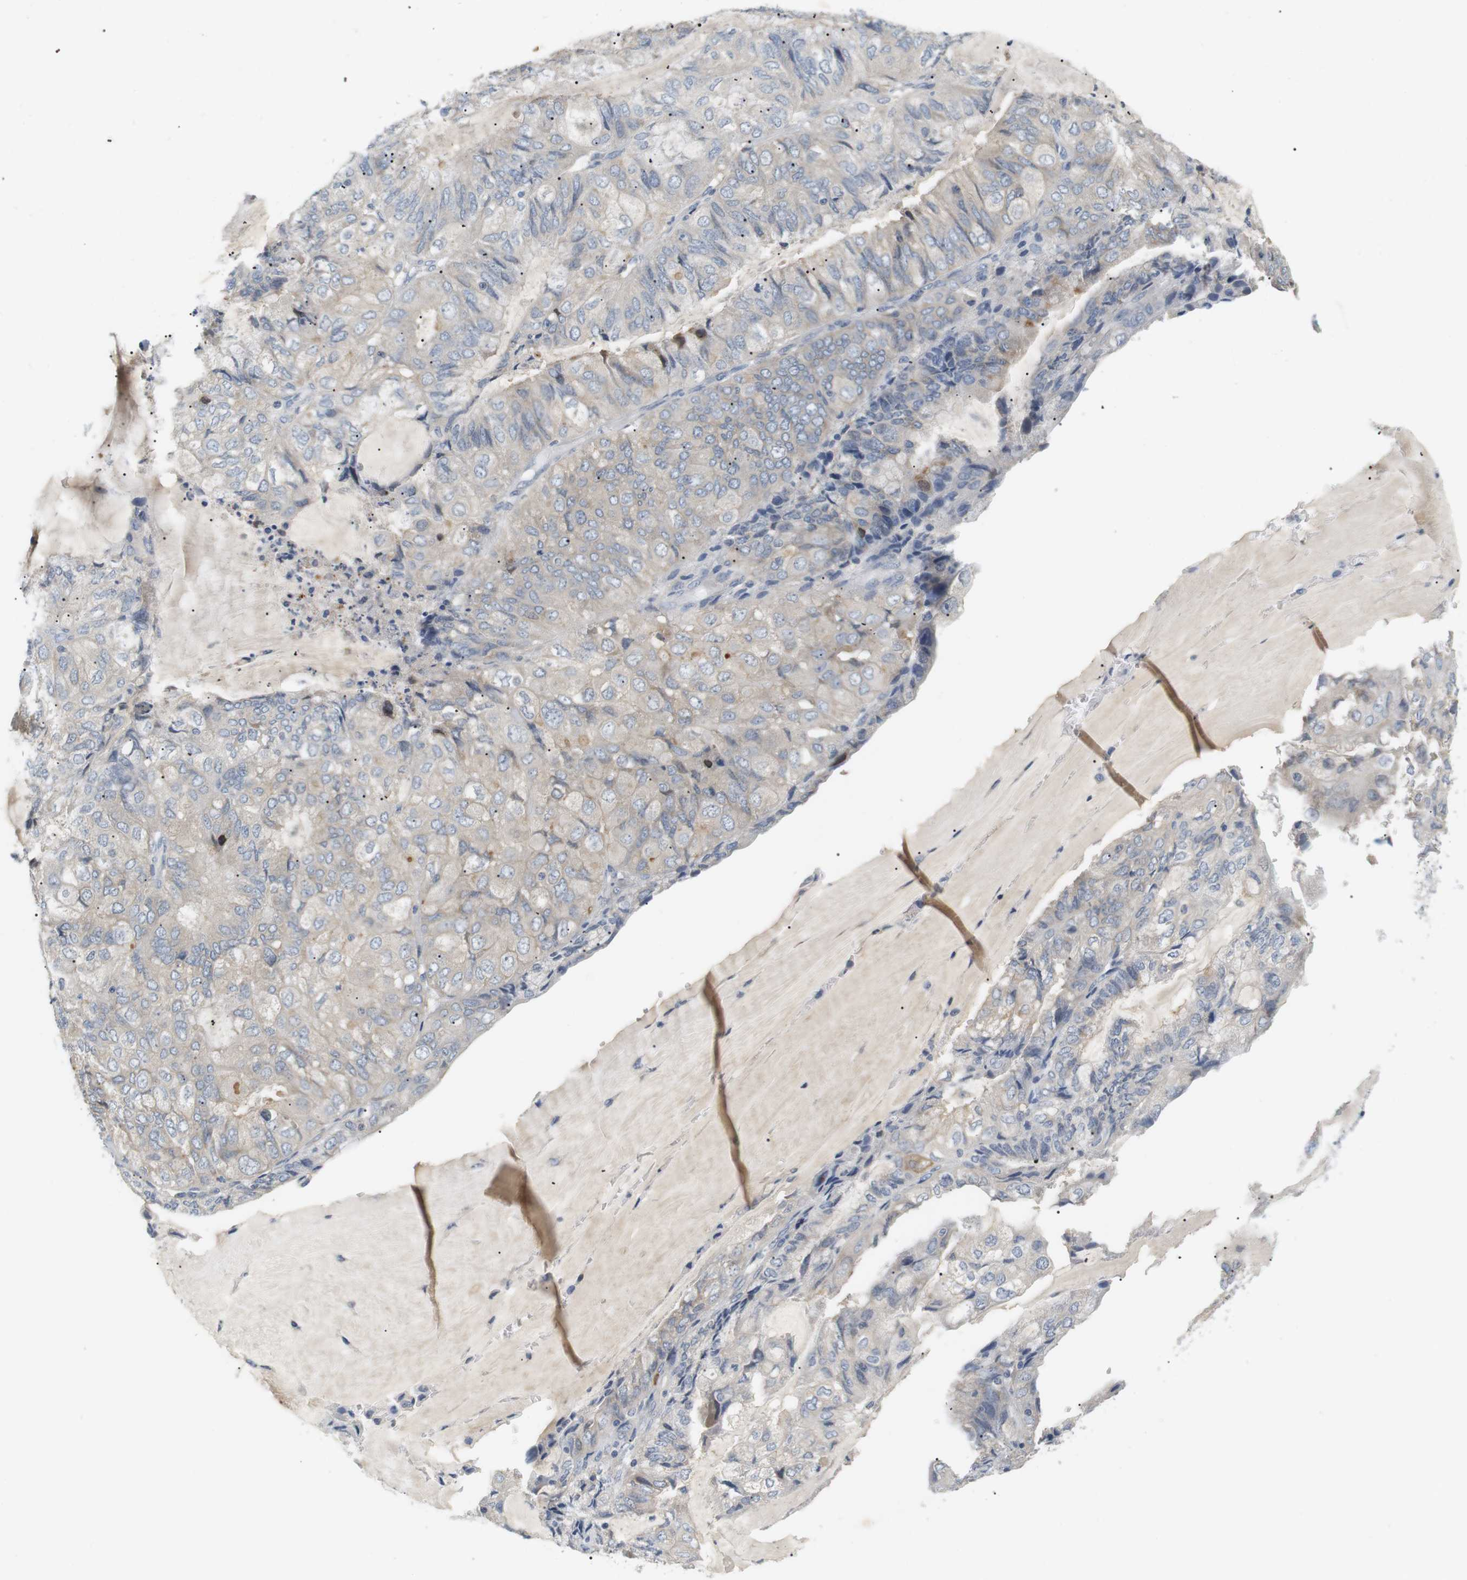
{"staining": {"intensity": "negative", "quantity": "none", "location": "none"}, "tissue": "endometrial cancer", "cell_type": "Tumor cells", "image_type": "cancer", "snomed": [{"axis": "morphology", "description": "Adenocarcinoma, NOS"}, {"axis": "topography", "description": "Endometrium"}], "caption": "High magnification brightfield microscopy of endometrial adenocarcinoma stained with DAB (3,3'-diaminobenzidine) (brown) and counterstained with hematoxylin (blue): tumor cells show no significant staining.", "gene": "EVA1C", "patient": {"sex": "female", "age": 81}}